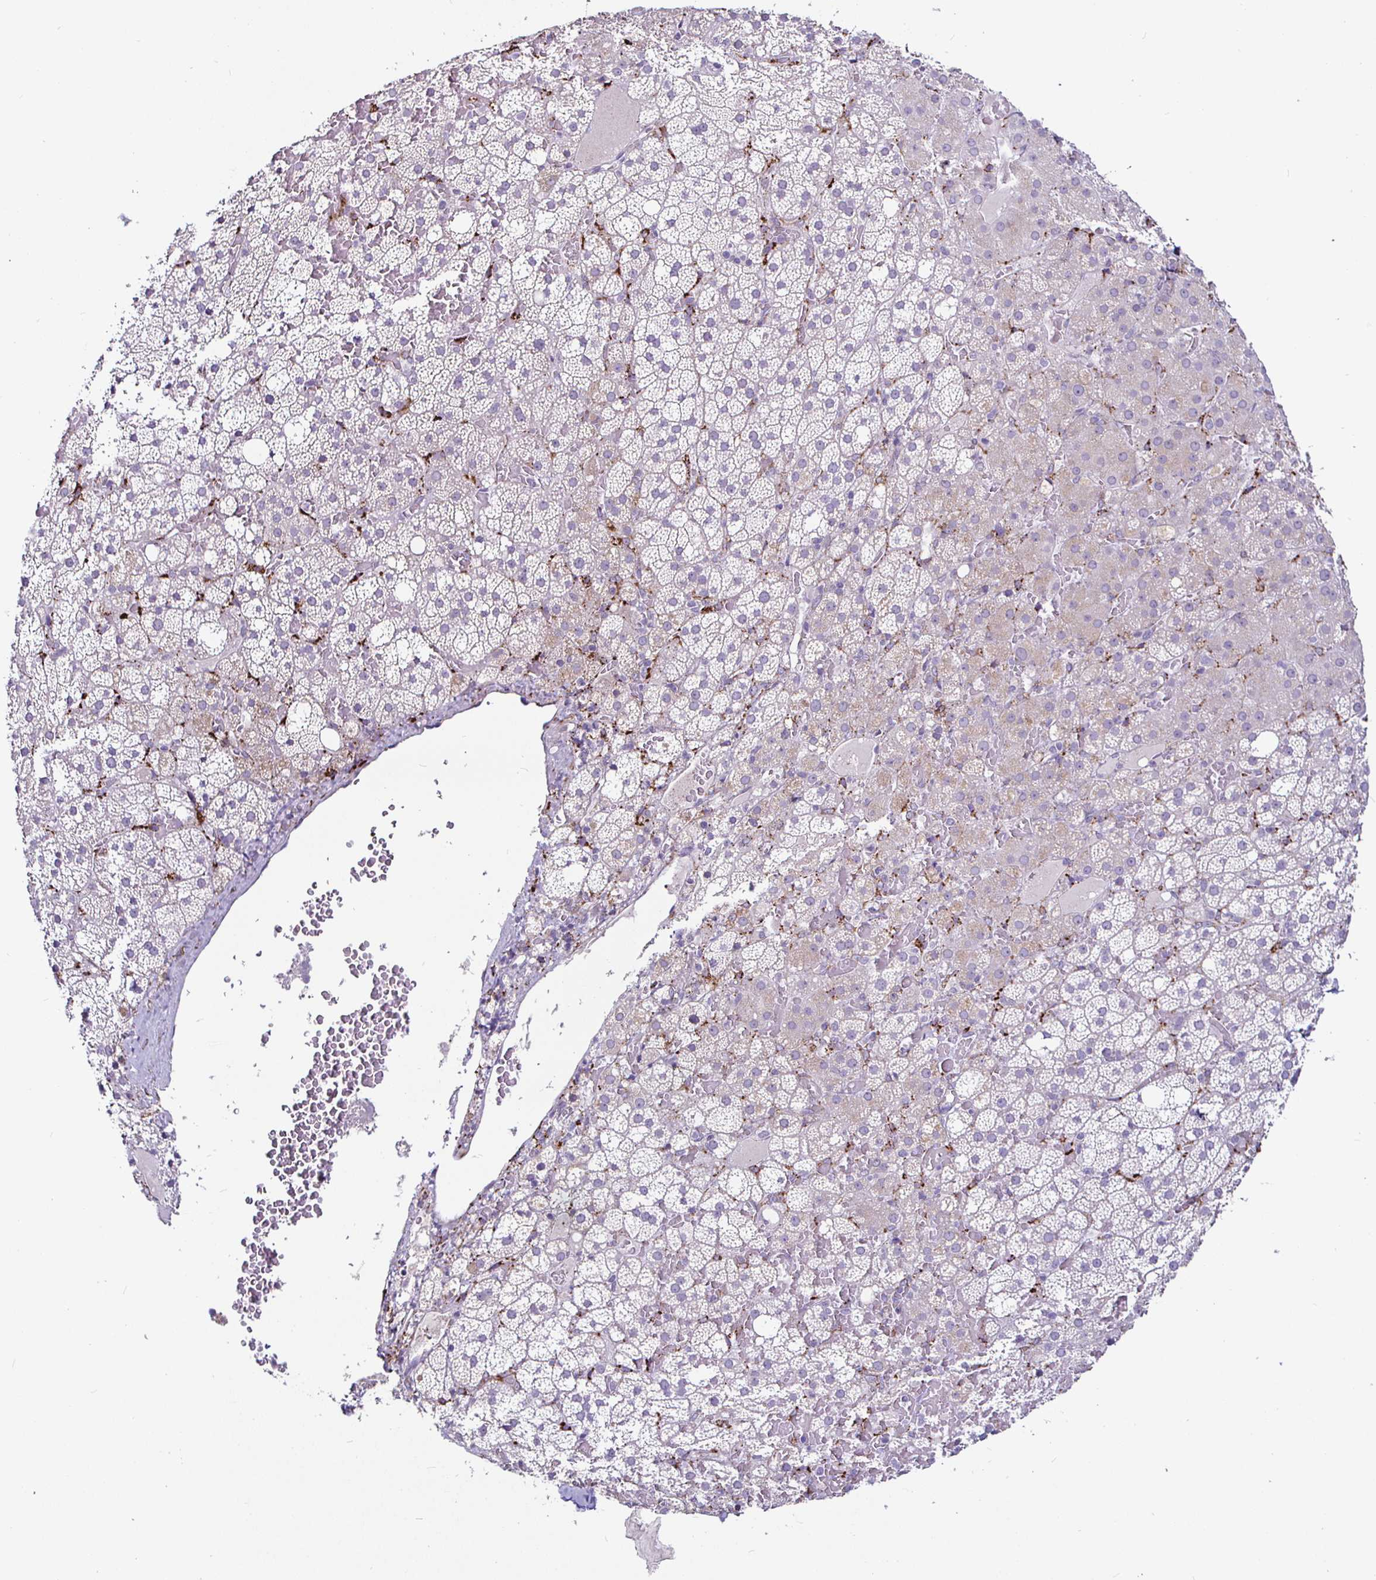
{"staining": {"intensity": "weak", "quantity": "<25%", "location": "cytoplasmic/membranous"}, "tissue": "adrenal gland", "cell_type": "Glandular cells", "image_type": "normal", "snomed": [{"axis": "morphology", "description": "Normal tissue, NOS"}, {"axis": "topography", "description": "Adrenal gland"}], "caption": "The immunohistochemistry image has no significant expression in glandular cells of adrenal gland.", "gene": "P4HA2", "patient": {"sex": "male", "age": 53}}